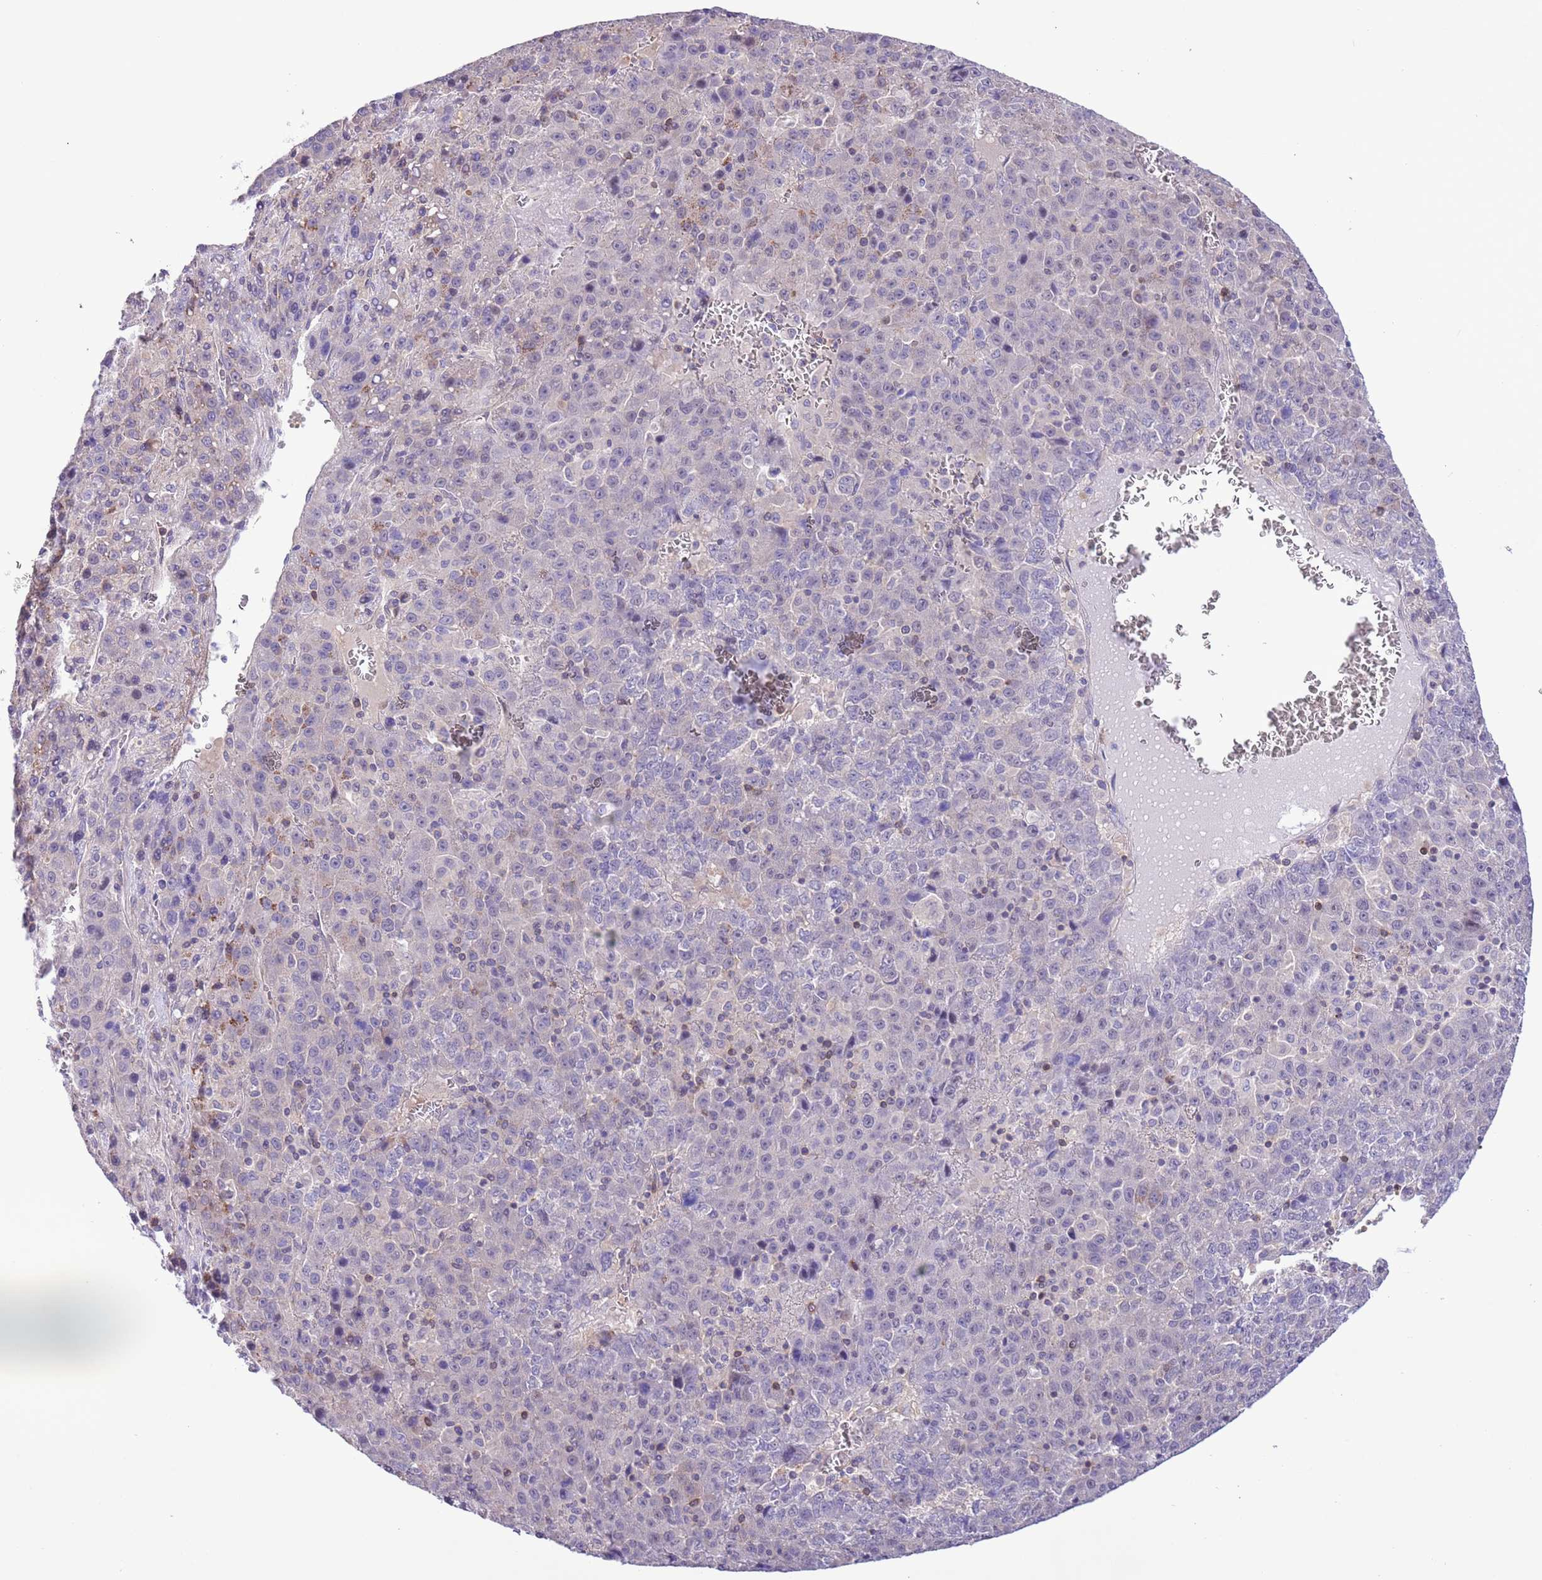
{"staining": {"intensity": "negative", "quantity": "none", "location": "none"}, "tissue": "liver cancer", "cell_type": "Tumor cells", "image_type": "cancer", "snomed": [{"axis": "morphology", "description": "Carcinoma, Hepatocellular, NOS"}, {"axis": "topography", "description": "Liver"}], "caption": "Immunohistochemistry (IHC) histopathology image of neoplastic tissue: liver cancer (hepatocellular carcinoma) stained with DAB reveals no significant protein expression in tumor cells.", "gene": "PRR32", "patient": {"sex": "female", "age": 53}}